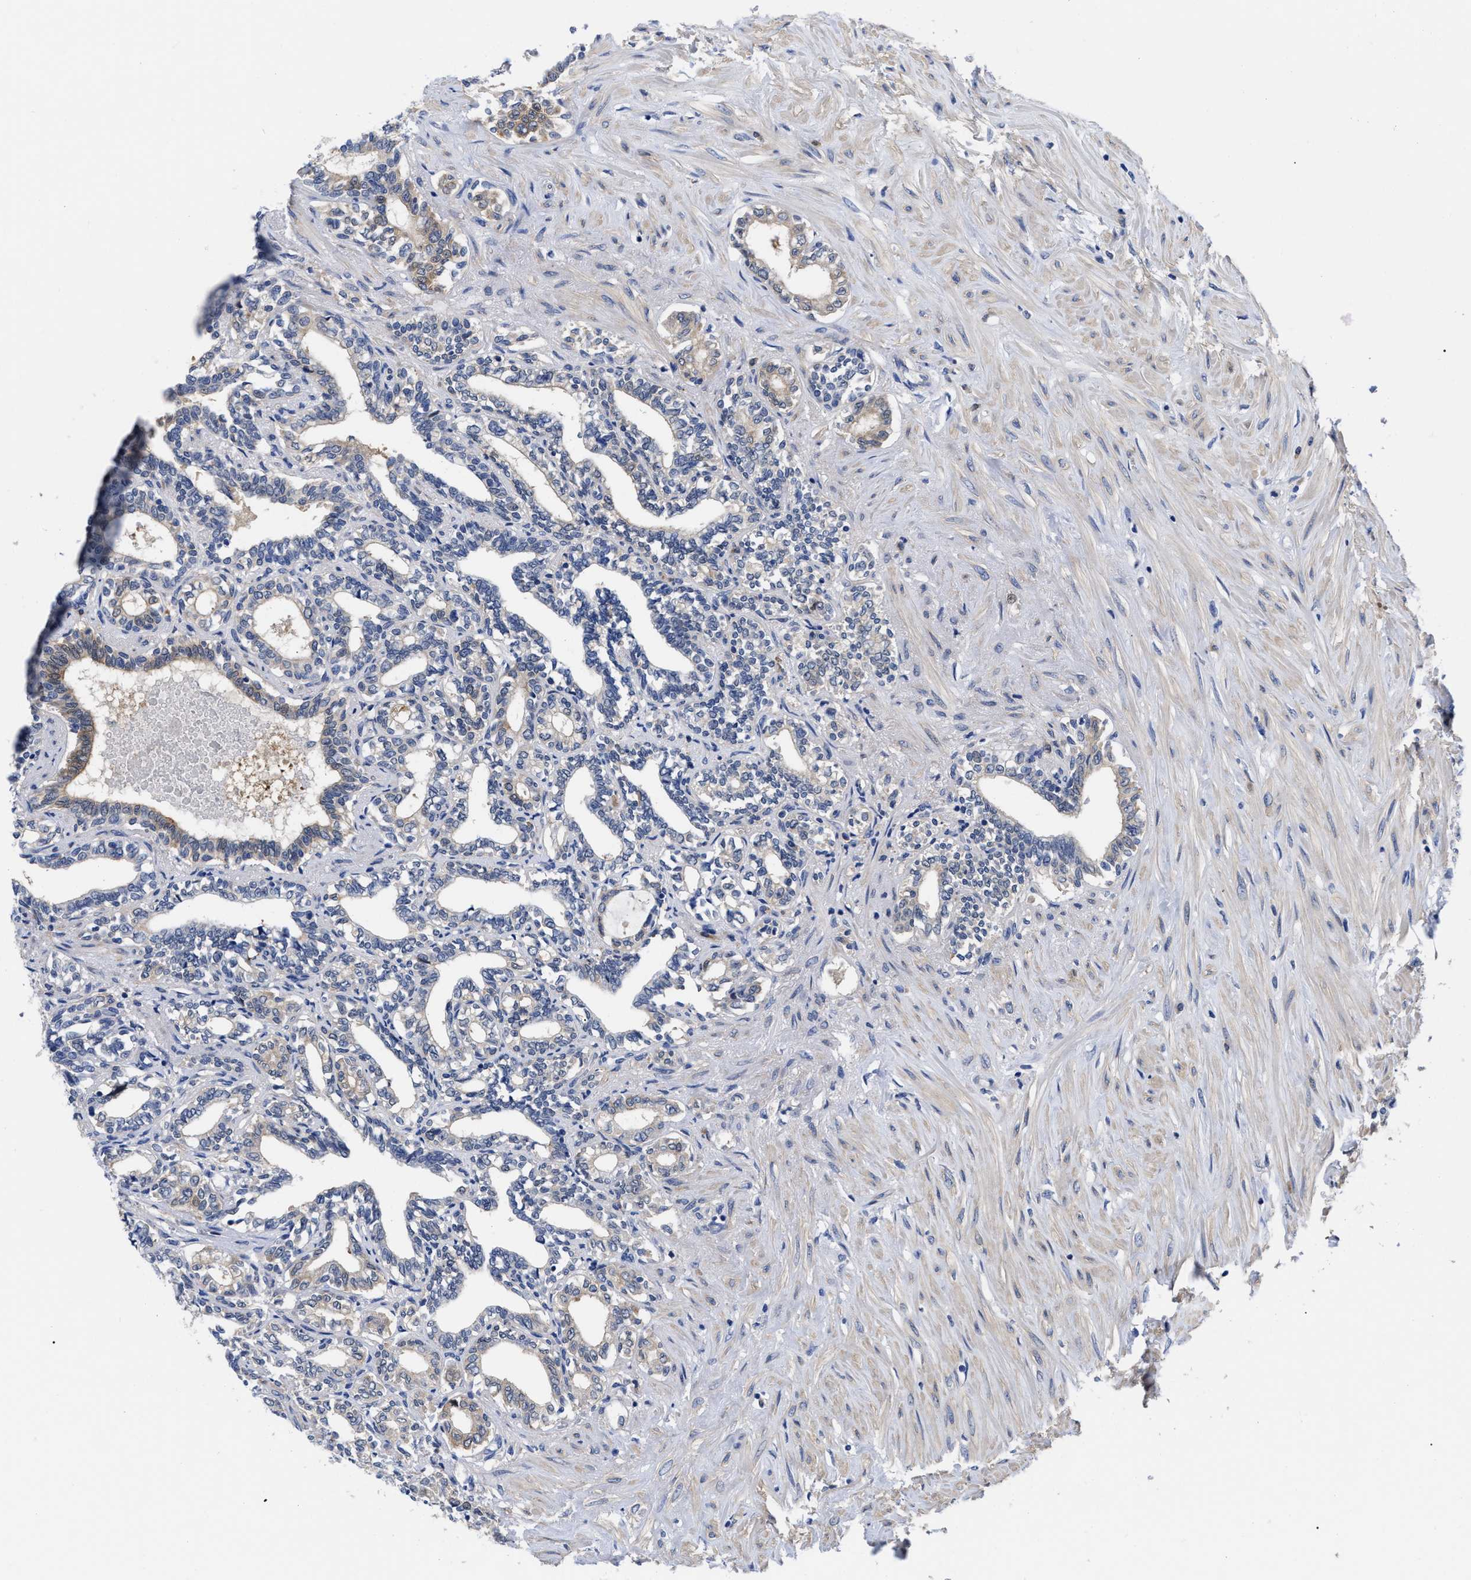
{"staining": {"intensity": "weak", "quantity": "<25%", "location": "cytoplasmic/membranous"}, "tissue": "seminal vesicle", "cell_type": "Glandular cells", "image_type": "normal", "snomed": [{"axis": "morphology", "description": "Normal tissue, NOS"}, {"axis": "morphology", "description": "Adenocarcinoma, High grade"}, {"axis": "topography", "description": "Prostate"}, {"axis": "topography", "description": "Seminal veicle"}], "caption": "This is an IHC image of benign human seminal vesicle. There is no positivity in glandular cells.", "gene": "RBKS", "patient": {"sex": "male", "age": 55}}